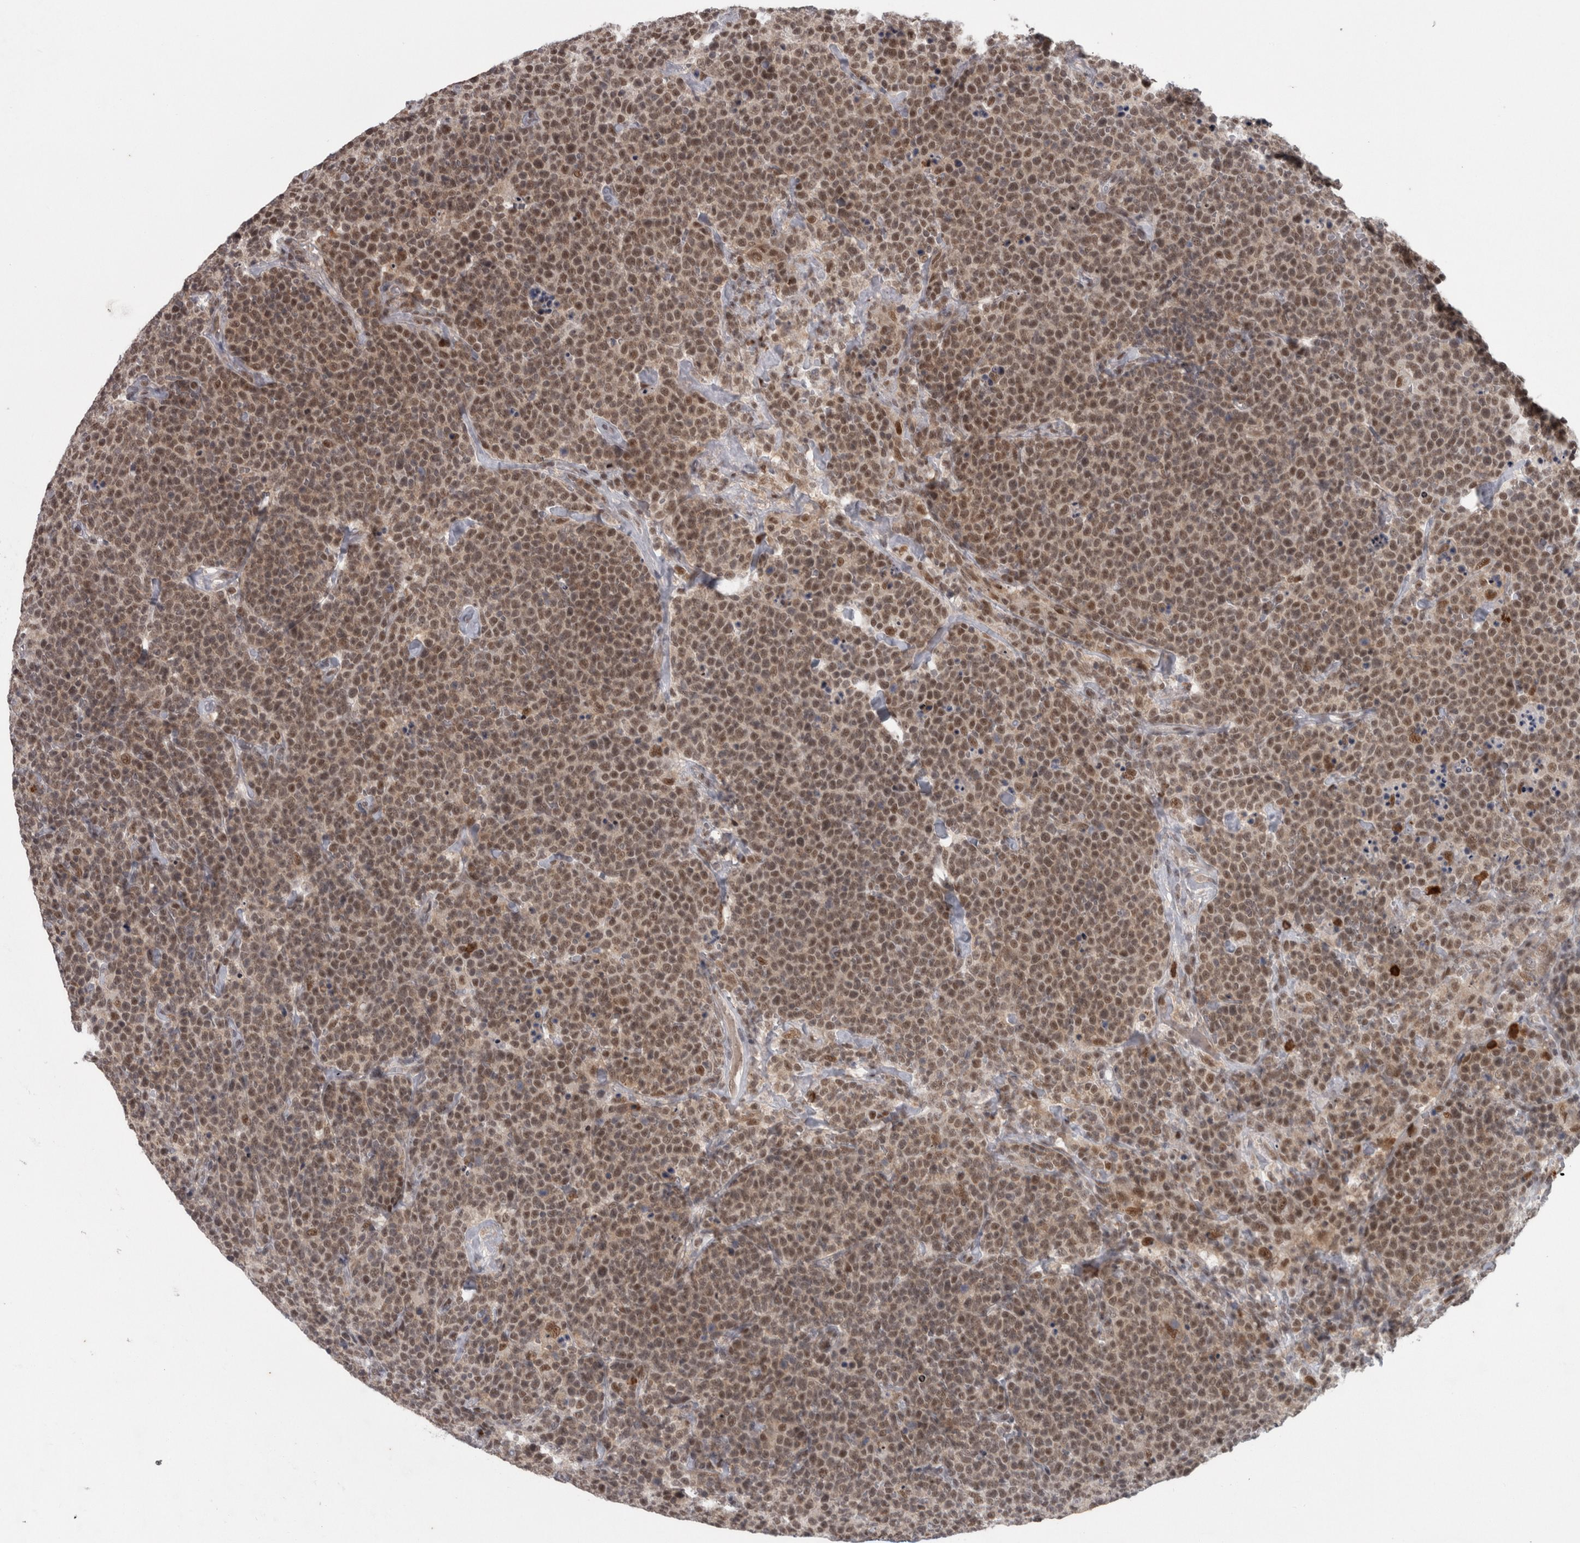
{"staining": {"intensity": "moderate", "quantity": ">75%", "location": "nuclear"}, "tissue": "lymphoma", "cell_type": "Tumor cells", "image_type": "cancer", "snomed": [{"axis": "morphology", "description": "Malignant lymphoma, non-Hodgkin's type, High grade"}, {"axis": "topography", "description": "Lymph node"}], "caption": "DAB (3,3'-diaminobenzidine) immunohistochemical staining of lymphoma reveals moderate nuclear protein staining in about >75% of tumor cells.", "gene": "MICU3", "patient": {"sex": "male", "age": 61}}